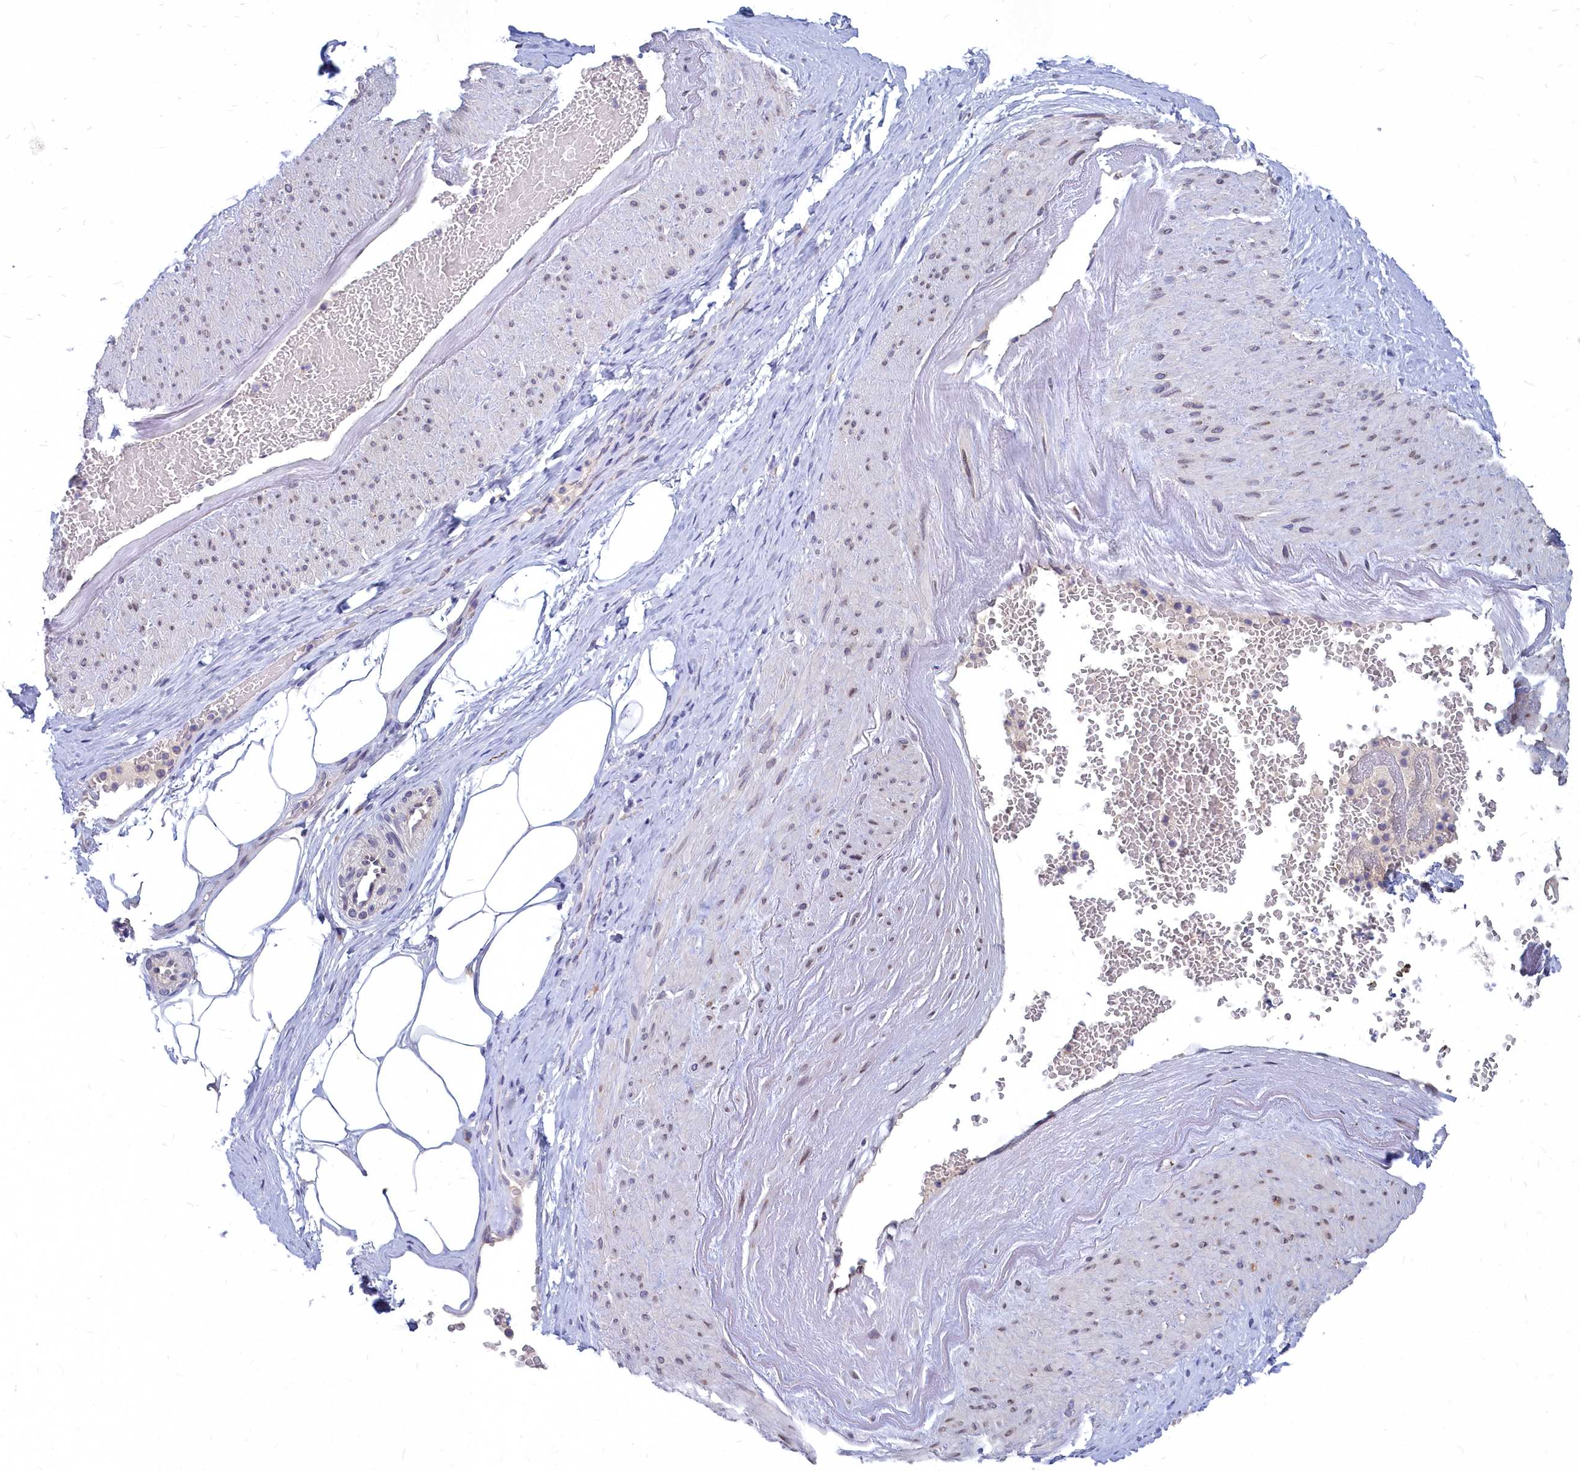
{"staining": {"intensity": "negative", "quantity": "none", "location": "none"}, "tissue": "adipose tissue", "cell_type": "Adipocytes", "image_type": "normal", "snomed": [{"axis": "morphology", "description": "Normal tissue, NOS"}, {"axis": "morphology", "description": "Adenocarcinoma, Low grade"}, {"axis": "topography", "description": "Prostate"}, {"axis": "topography", "description": "Peripheral nerve tissue"}], "caption": "Adipocytes are negative for brown protein staining in unremarkable adipose tissue. (IHC, brightfield microscopy, high magnification).", "gene": "NOXA1", "patient": {"sex": "male", "age": 63}}